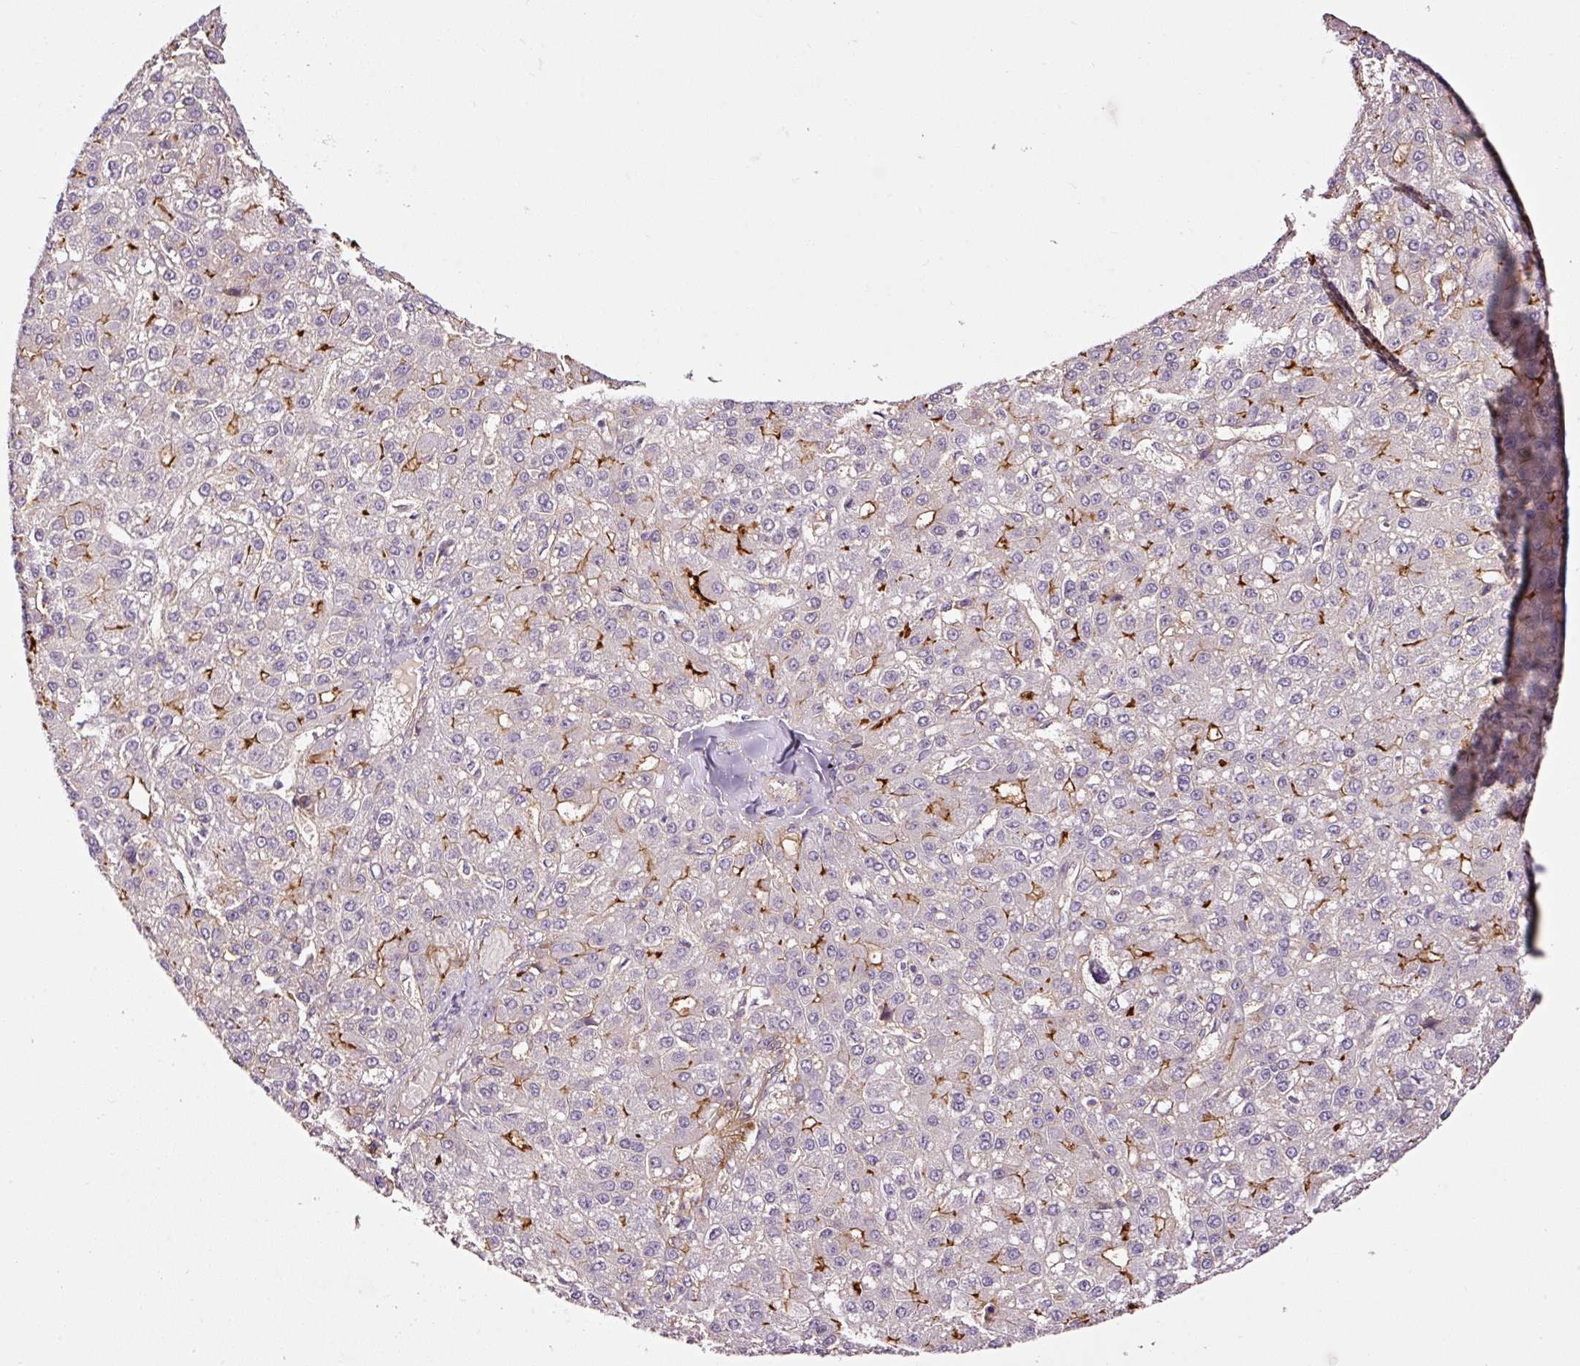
{"staining": {"intensity": "strong", "quantity": "<25%", "location": "cytoplasmic/membranous"}, "tissue": "liver cancer", "cell_type": "Tumor cells", "image_type": "cancer", "snomed": [{"axis": "morphology", "description": "Carcinoma, Hepatocellular, NOS"}, {"axis": "topography", "description": "Liver"}], "caption": "A medium amount of strong cytoplasmic/membranous positivity is seen in about <25% of tumor cells in hepatocellular carcinoma (liver) tissue. (brown staining indicates protein expression, while blue staining denotes nuclei).", "gene": "ABCB4", "patient": {"sex": "male", "age": 67}}